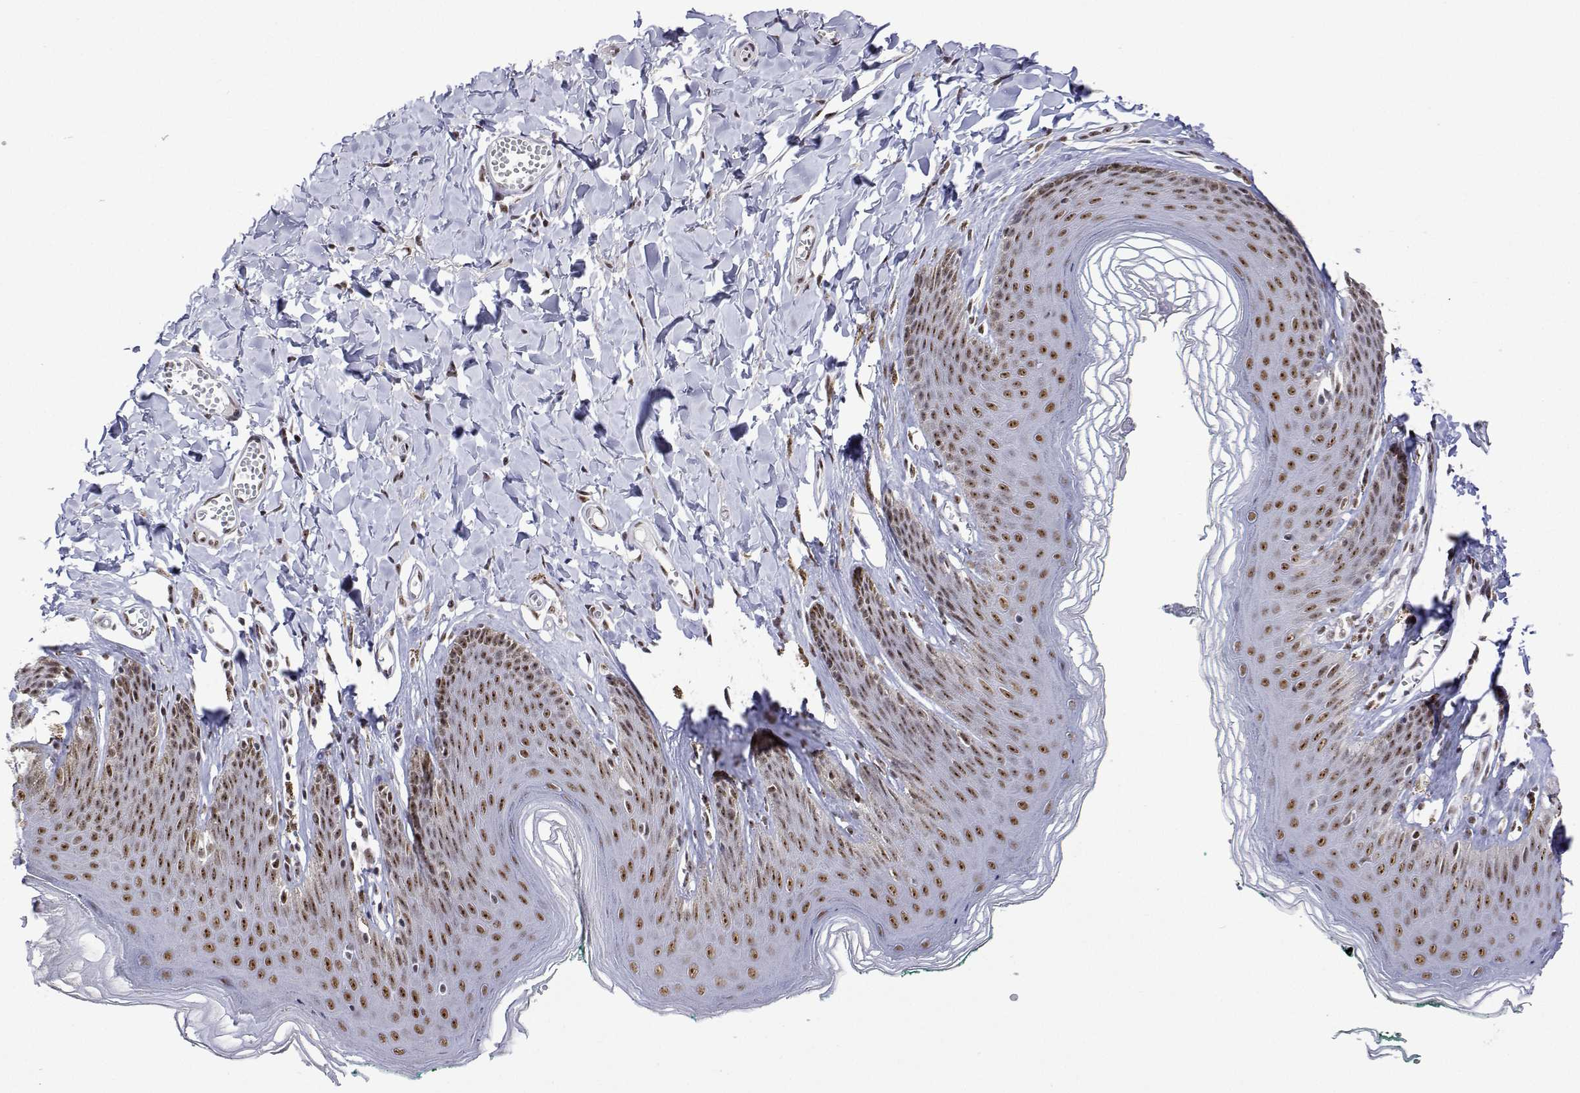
{"staining": {"intensity": "moderate", "quantity": ">75%", "location": "nuclear"}, "tissue": "skin", "cell_type": "Epidermal cells", "image_type": "normal", "snomed": [{"axis": "morphology", "description": "Normal tissue, NOS"}, {"axis": "topography", "description": "Vulva"}, {"axis": "topography", "description": "Peripheral nerve tissue"}], "caption": "DAB (3,3'-diaminobenzidine) immunohistochemical staining of normal human skin reveals moderate nuclear protein staining in about >75% of epidermal cells. (DAB IHC, brown staining for protein, blue staining for nuclei).", "gene": "ADAR", "patient": {"sex": "female", "age": 66}}